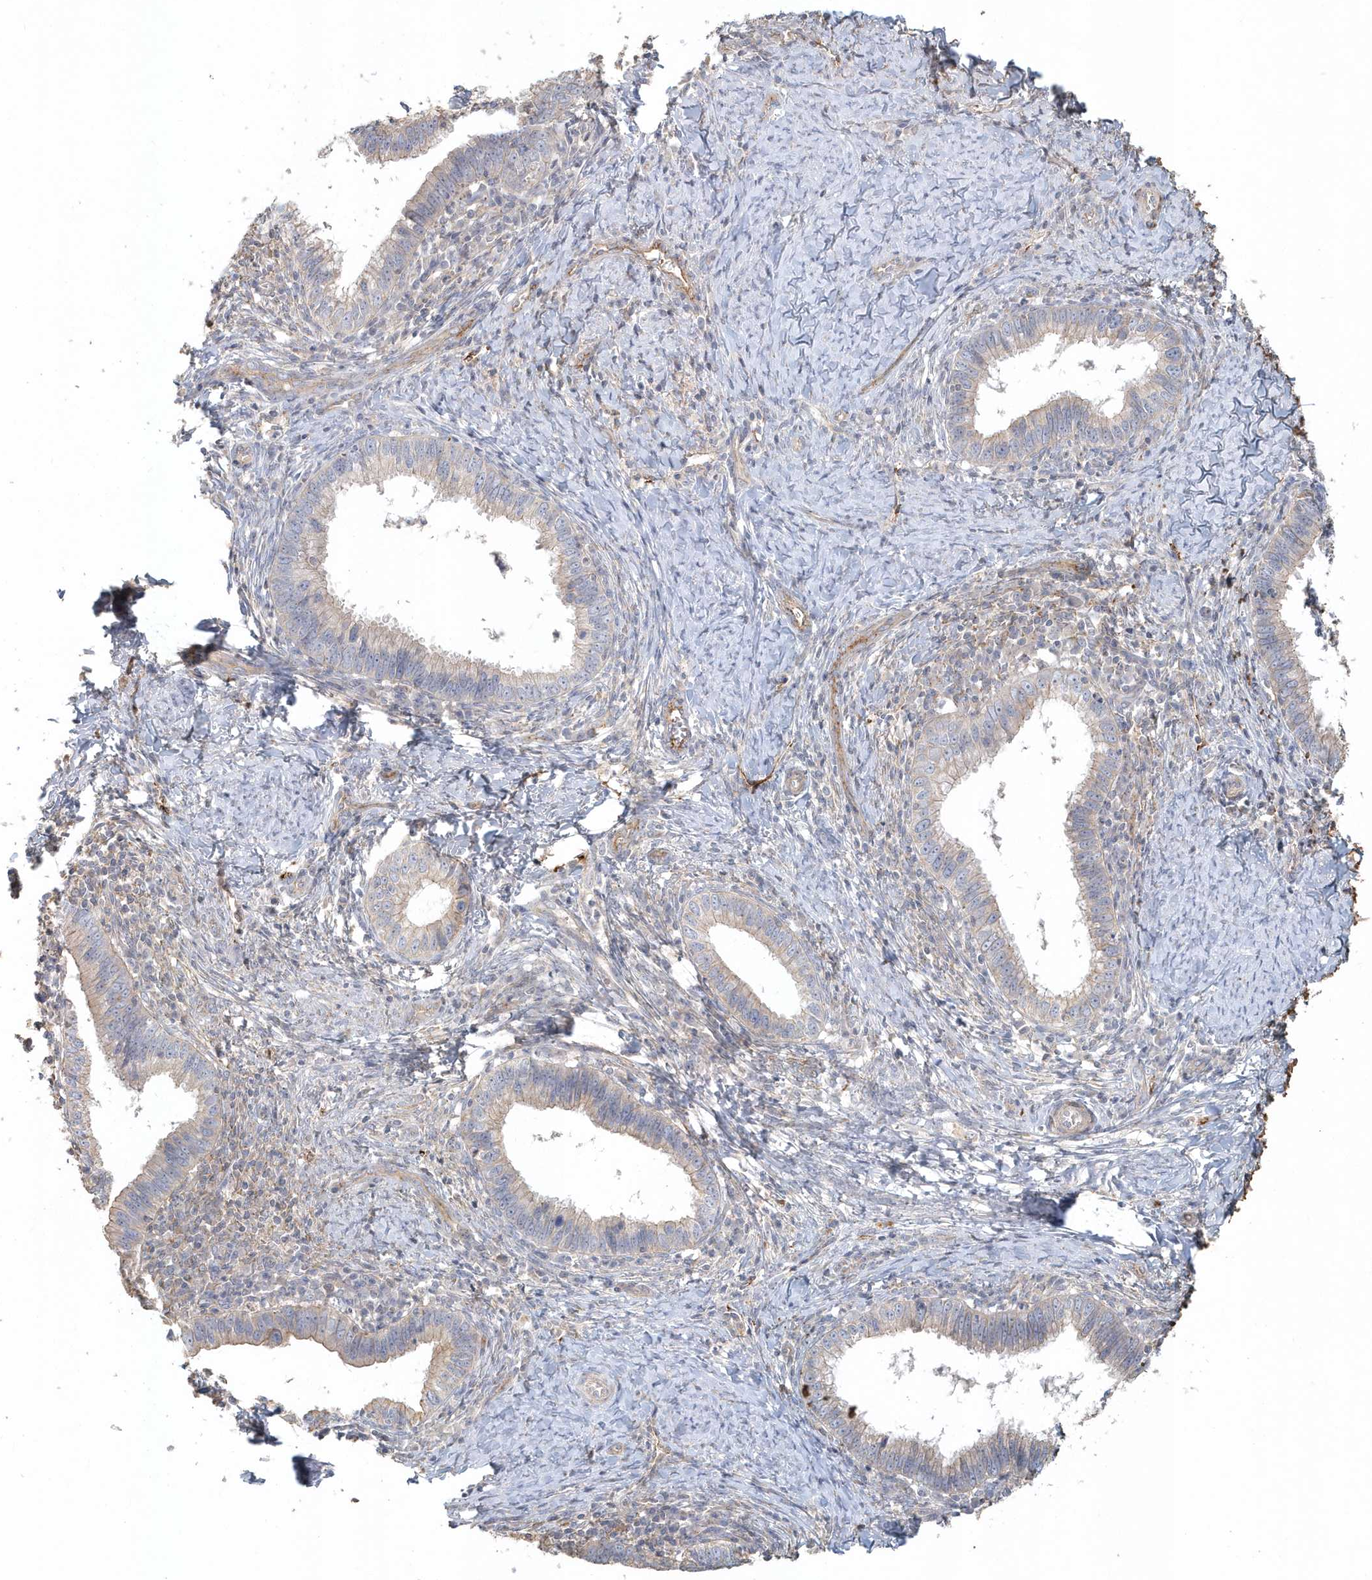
{"staining": {"intensity": "weak", "quantity": "<25%", "location": "cytoplasmic/membranous"}, "tissue": "cervical cancer", "cell_type": "Tumor cells", "image_type": "cancer", "snomed": [{"axis": "morphology", "description": "Adenocarcinoma, NOS"}, {"axis": "topography", "description": "Cervix"}], "caption": "Tumor cells are negative for protein expression in human cervical cancer (adenocarcinoma).", "gene": "MMRN1", "patient": {"sex": "female", "age": 36}}